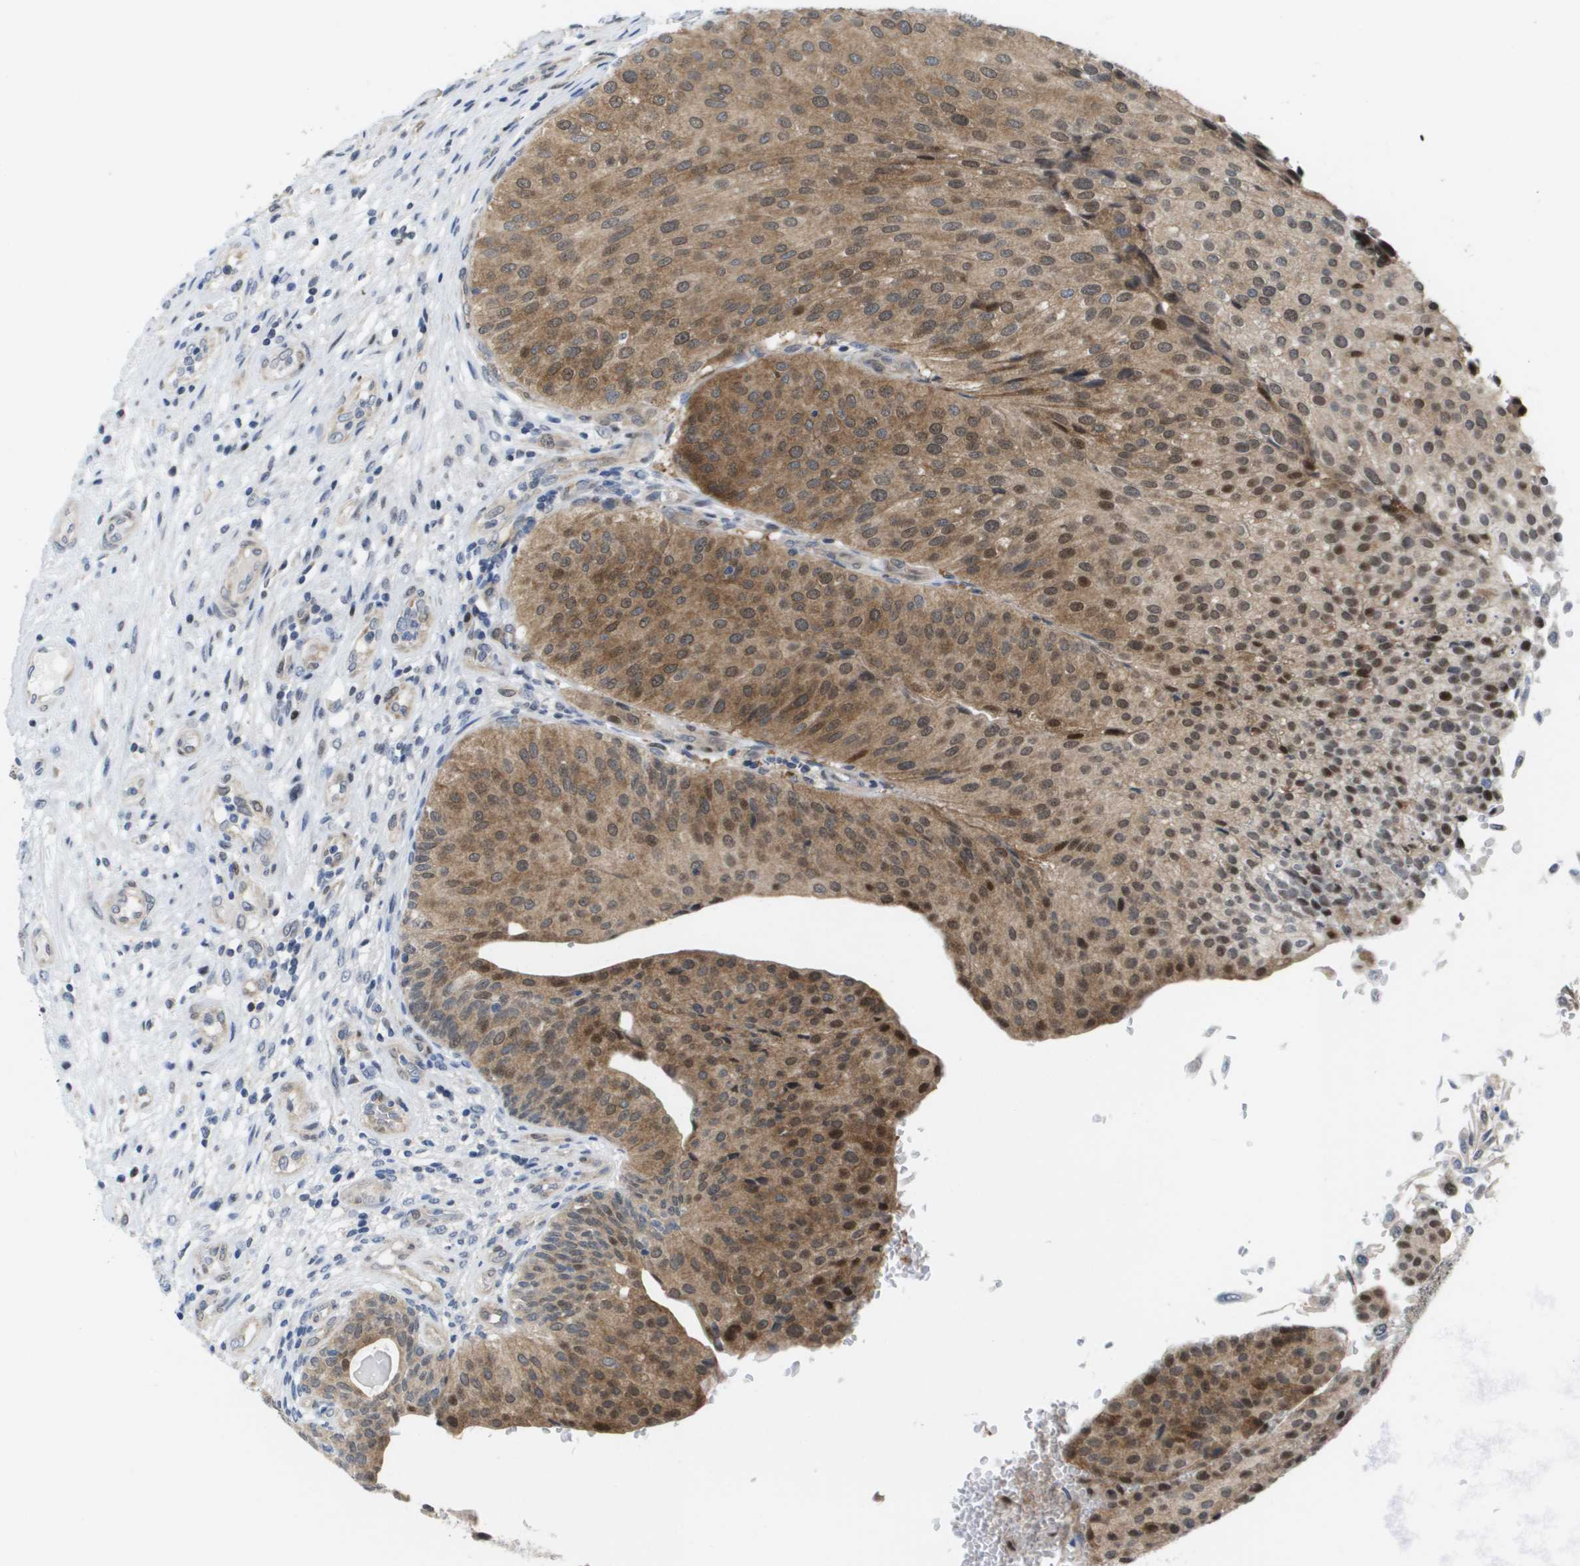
{"staining": {"intensity": "moderate", "quantity": ">75%", "location": "cytoplasmic/membranous,nuclear"}, "tissue": "urothelial cancer", "cell_type": "Tumor cells", "image_type": "cancer", "snomed": [{"axis": "morphology", "description": "Urothelial carcinoma, Low grade"}, {"axis": "topography", "description": "Urinary bladder"}], "caption": "Immunohistochemistry staining of urothelial carcinoma (low-grade), which displays medium levels of moderate cytoplasmic/membranous and nuclear staining in approximately >75% of tumor cells indicating moderate cytoplasmic/membranous and nuclear protein positivity. The staining was performed using DAB (brown) for protein detection and nuclei were counterstained in hematoxylin (blue).", "gene": "FKBP4", "patient": {"sex": "male", "age": 67}}